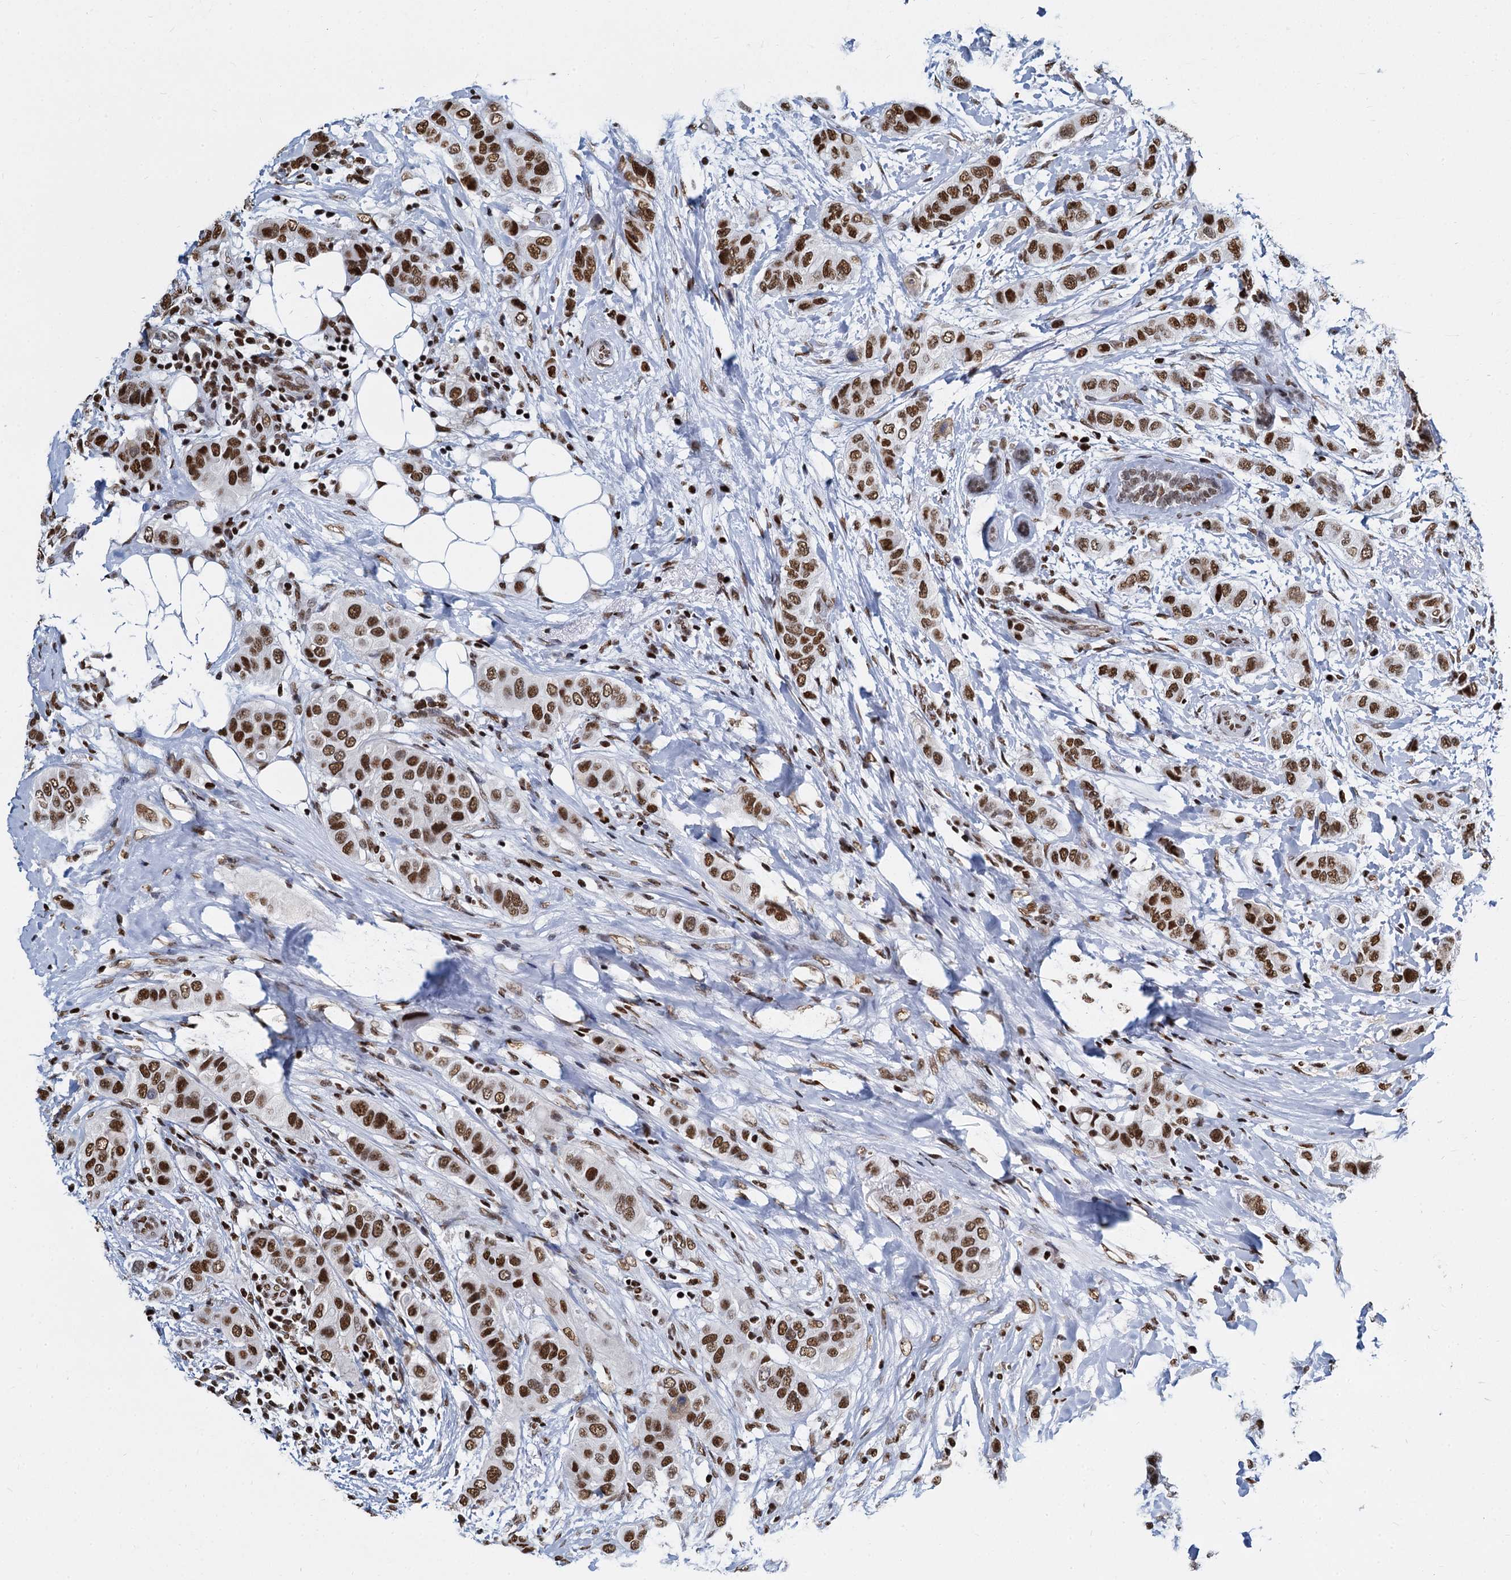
{"staining": {"intensity": "strong", "quantity": ">75%", "location": "nuclear"}, "tissue": "breast cancer", "cell_type": "Tumor cells", "image_type": "cancer", "snomed": [{"axis": "morphology", "description": "Lobular carcinoma"}, {"axis": "topography", "description": "Breast"}], "caption": "This is an image of IHC staining of breast cancer (lobular carcinoma), which shows strong expression in the nuclear of tumor cells.", "gene": "DCPS", "patient": {"sex": "female", "age": 51}}